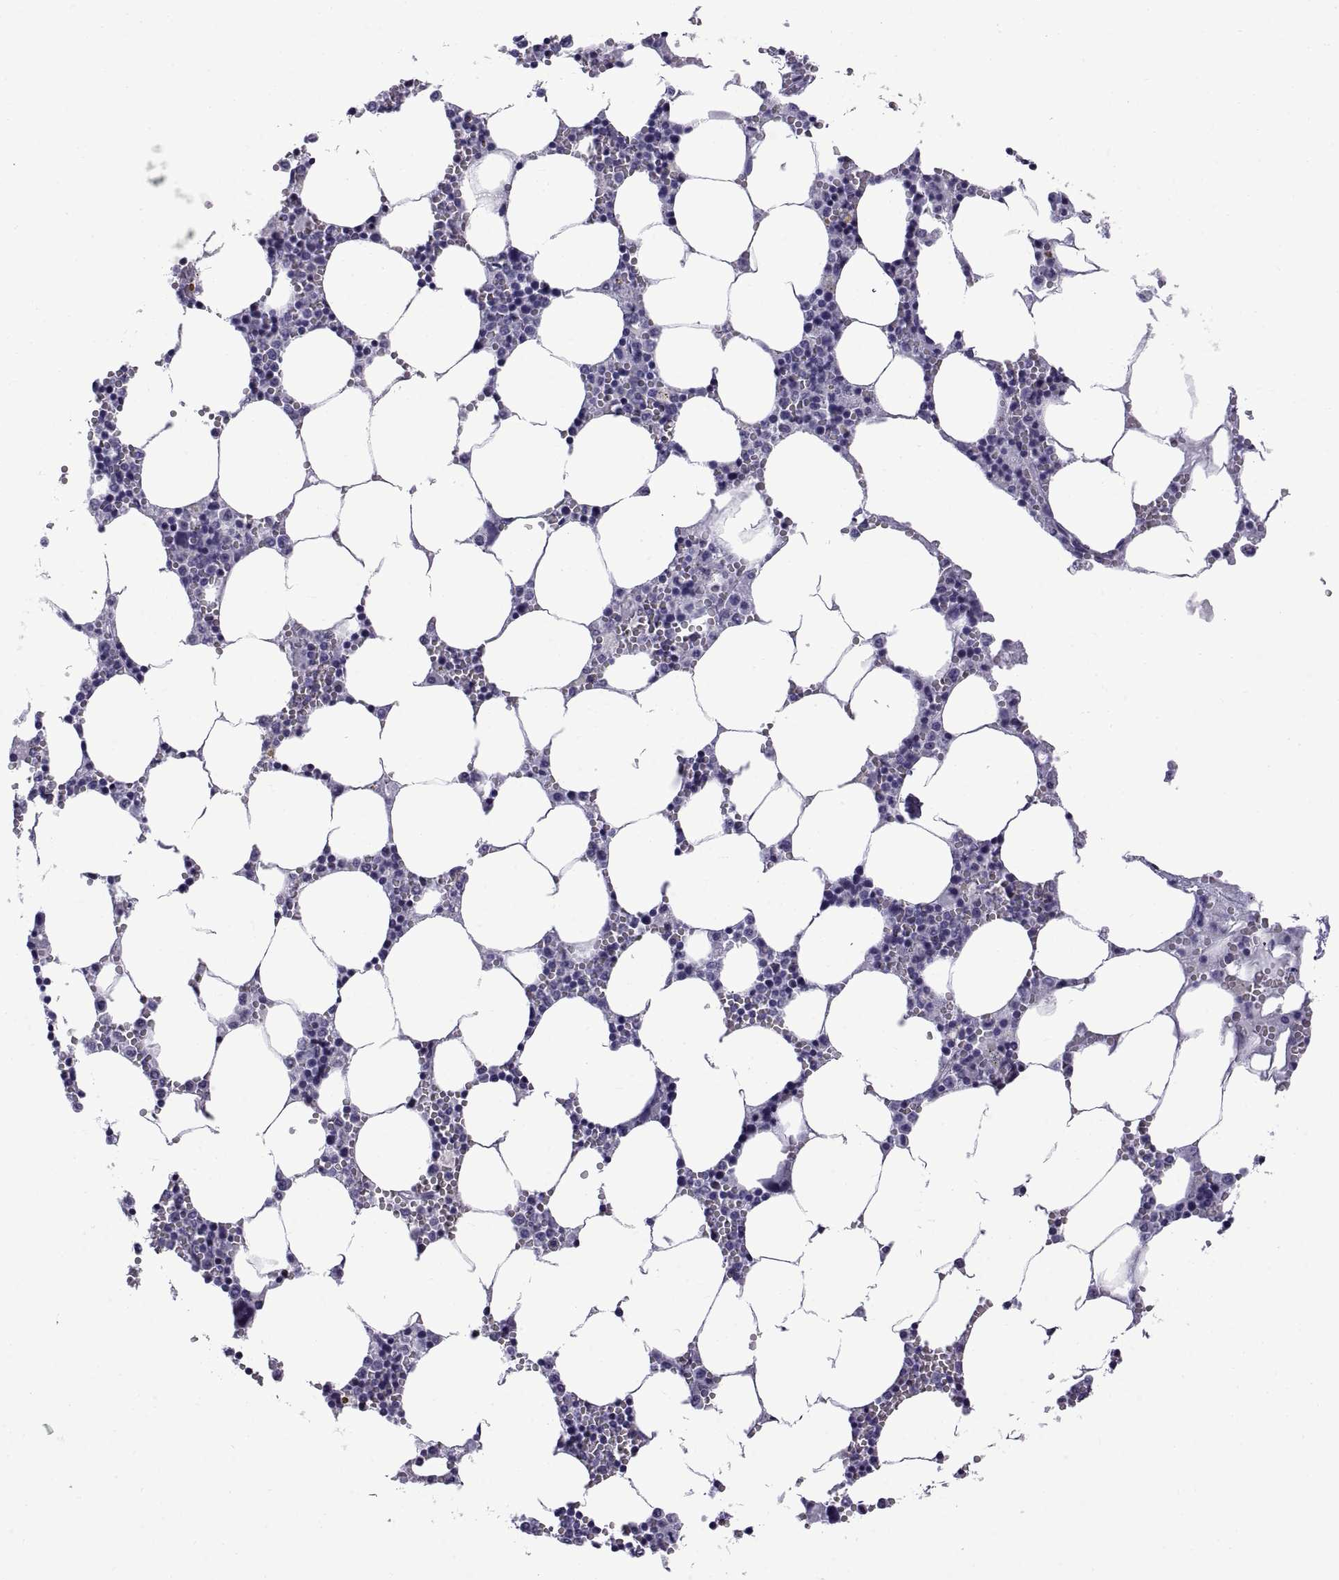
{"staining": {"intensity": "negative", "quantity": "none", "location": "none"}, "tissue": "bone marrow", "cell_type": "Hematopoietic cells", "image_type": "normal", "snomed": [{"axis": "morphology", "description": "Normal tissue, NOS"}, {"axis": "topography", "description": "Bone marrow"}], "caption": "Immunohistochemistry (IHC) of benign human bone marrow displays no staining in hematopoietic cells. (DAB immunohistochemistry visualized using brightfield microscopy, high magnification).", "gene": "SPDYE10", "patient": {"sex": "female", "age": 64}}